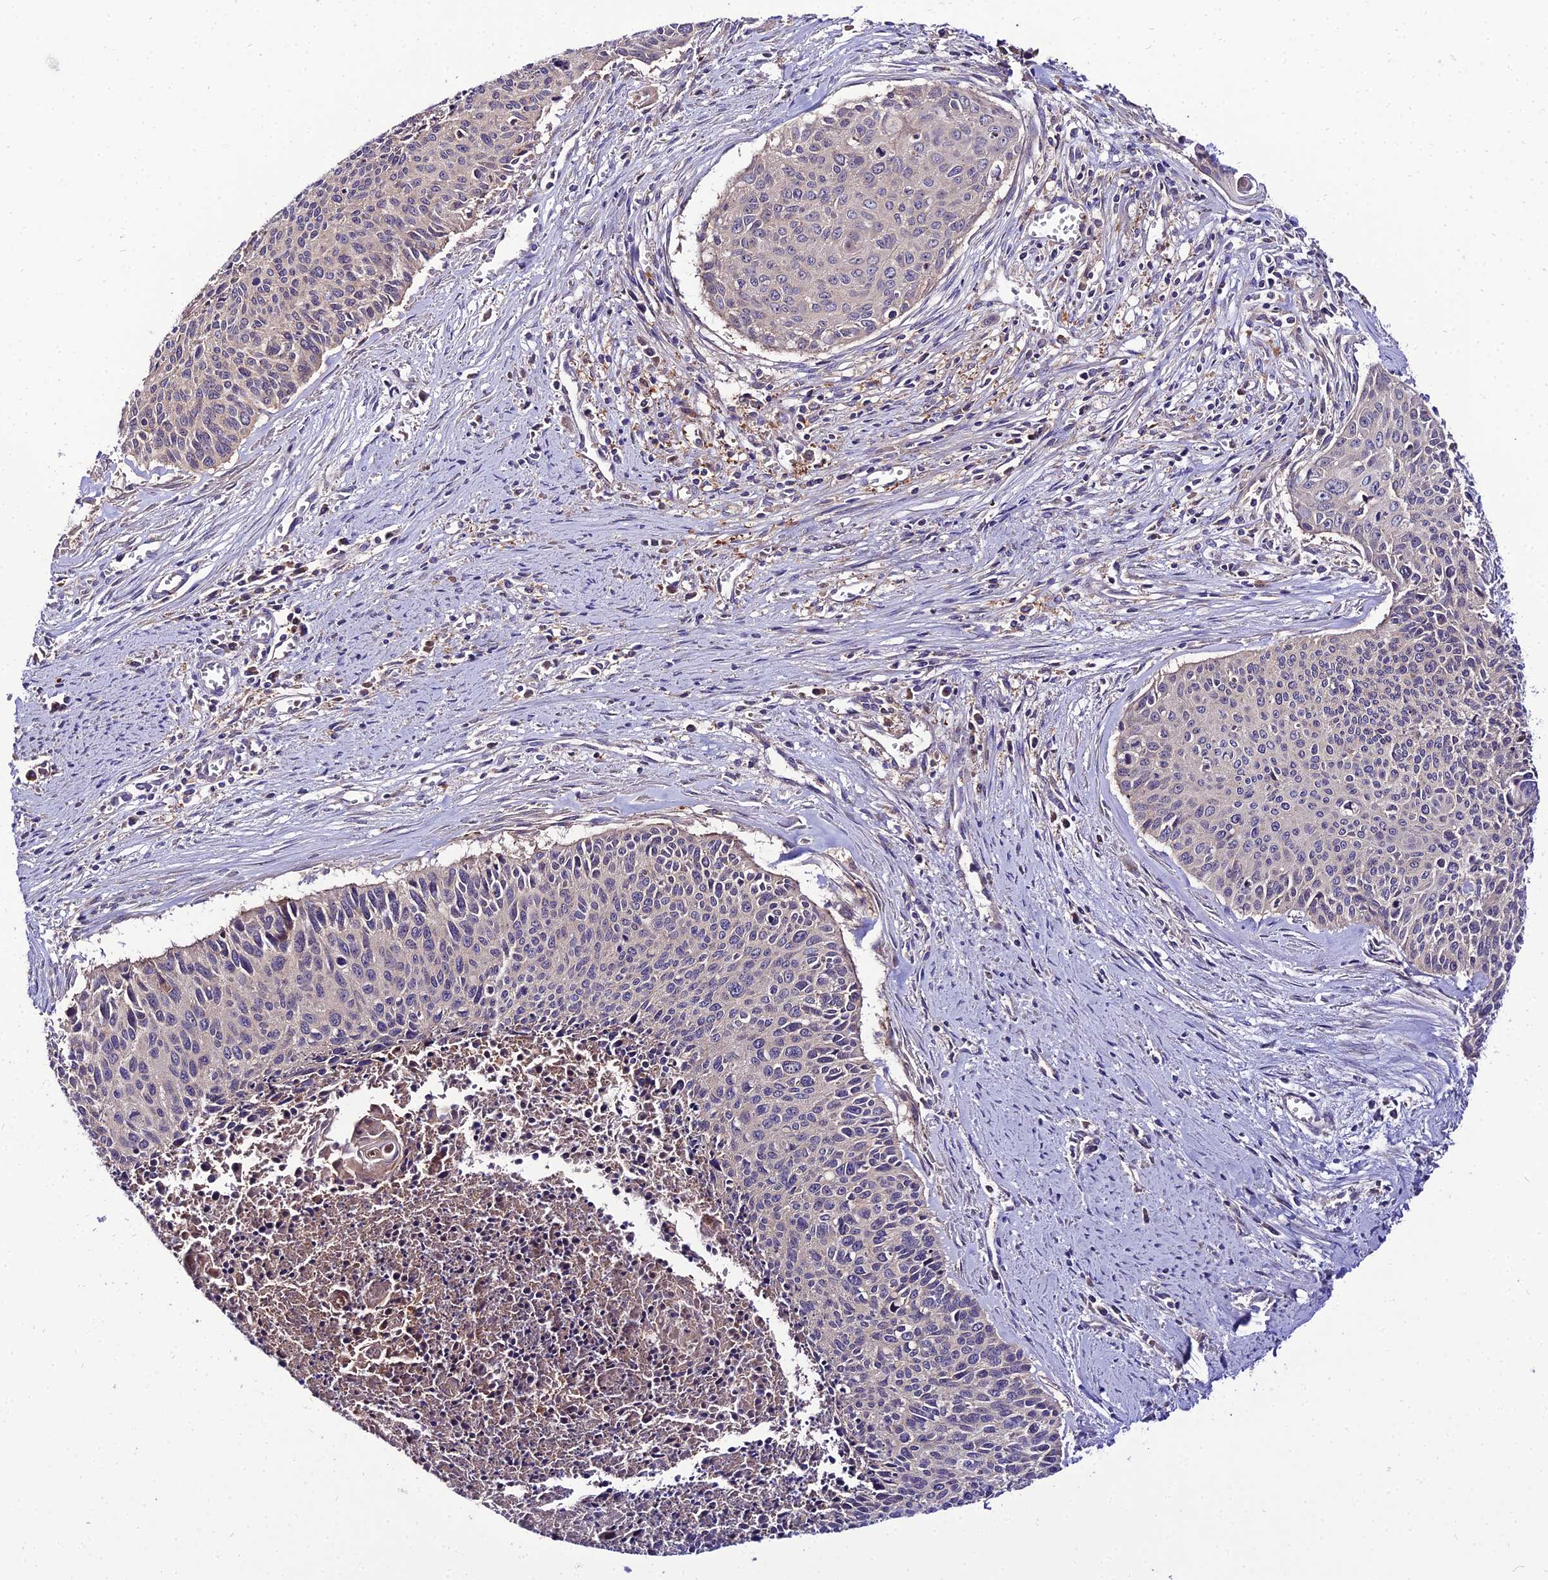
{"staining": {"intensity": "moderate", "quantity": "<25%", "location": "cytoplasmic/membranous"}, "tissue": "cervical cancer", "cell_type": "Tumor cells", "image_type": "cancer", "snomed": [{"axis": "morphology", "description": "Squamous cell carcinoma, NOS"}, {"axis": "topography", "description": "Cervix"}], "caption": "High-power microscopy captured an IHC photomicrograph of squamous cell carcinoma (cervical), revealing moderate cytoplasmic/membranous positivity in approximately <25% of tumor cells.", "gene": "C2orf69", "patient": {"sex": "female", "age": 55}}